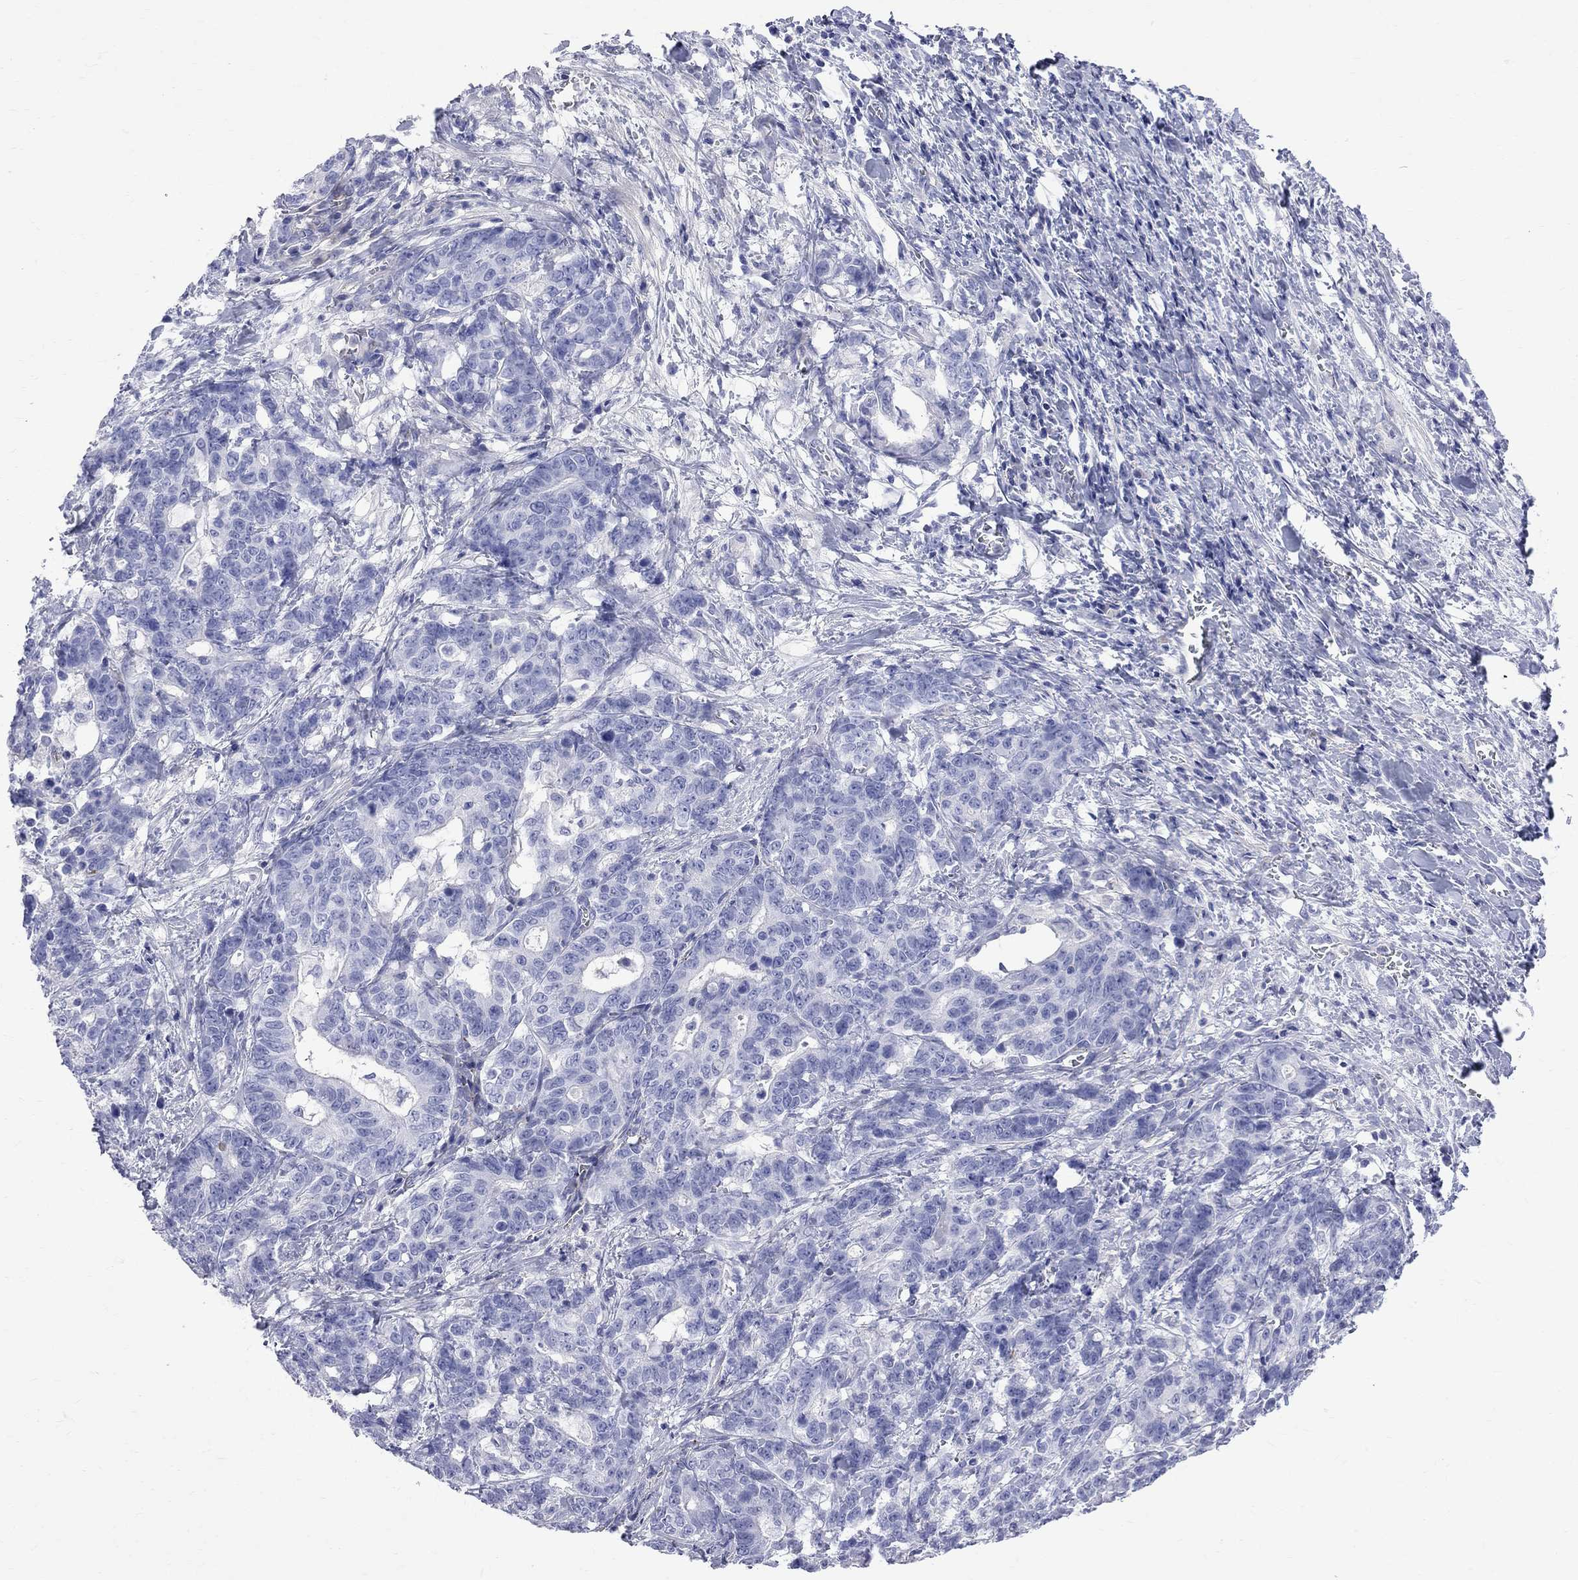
{"staining": {"intensity": "negative", "quantity": "none", "location": "none"}, "tissue": "stomach cancer", "cell_type": "Tumor cells", "image_type": "cancer", "snomed": [{"axis": "morphology", "description": "Normal tissue, NOS"}, {"axis": "morphology", "description": "Adenocarcinoma, NOS"}, {"axis": "topography", "description": "Stomach"}], "caption": "IHC of human stomach cancer reveals no positivity in tumor cells.", "gene": "S100A3", "patient": {"sex": "female", "age": 64}}